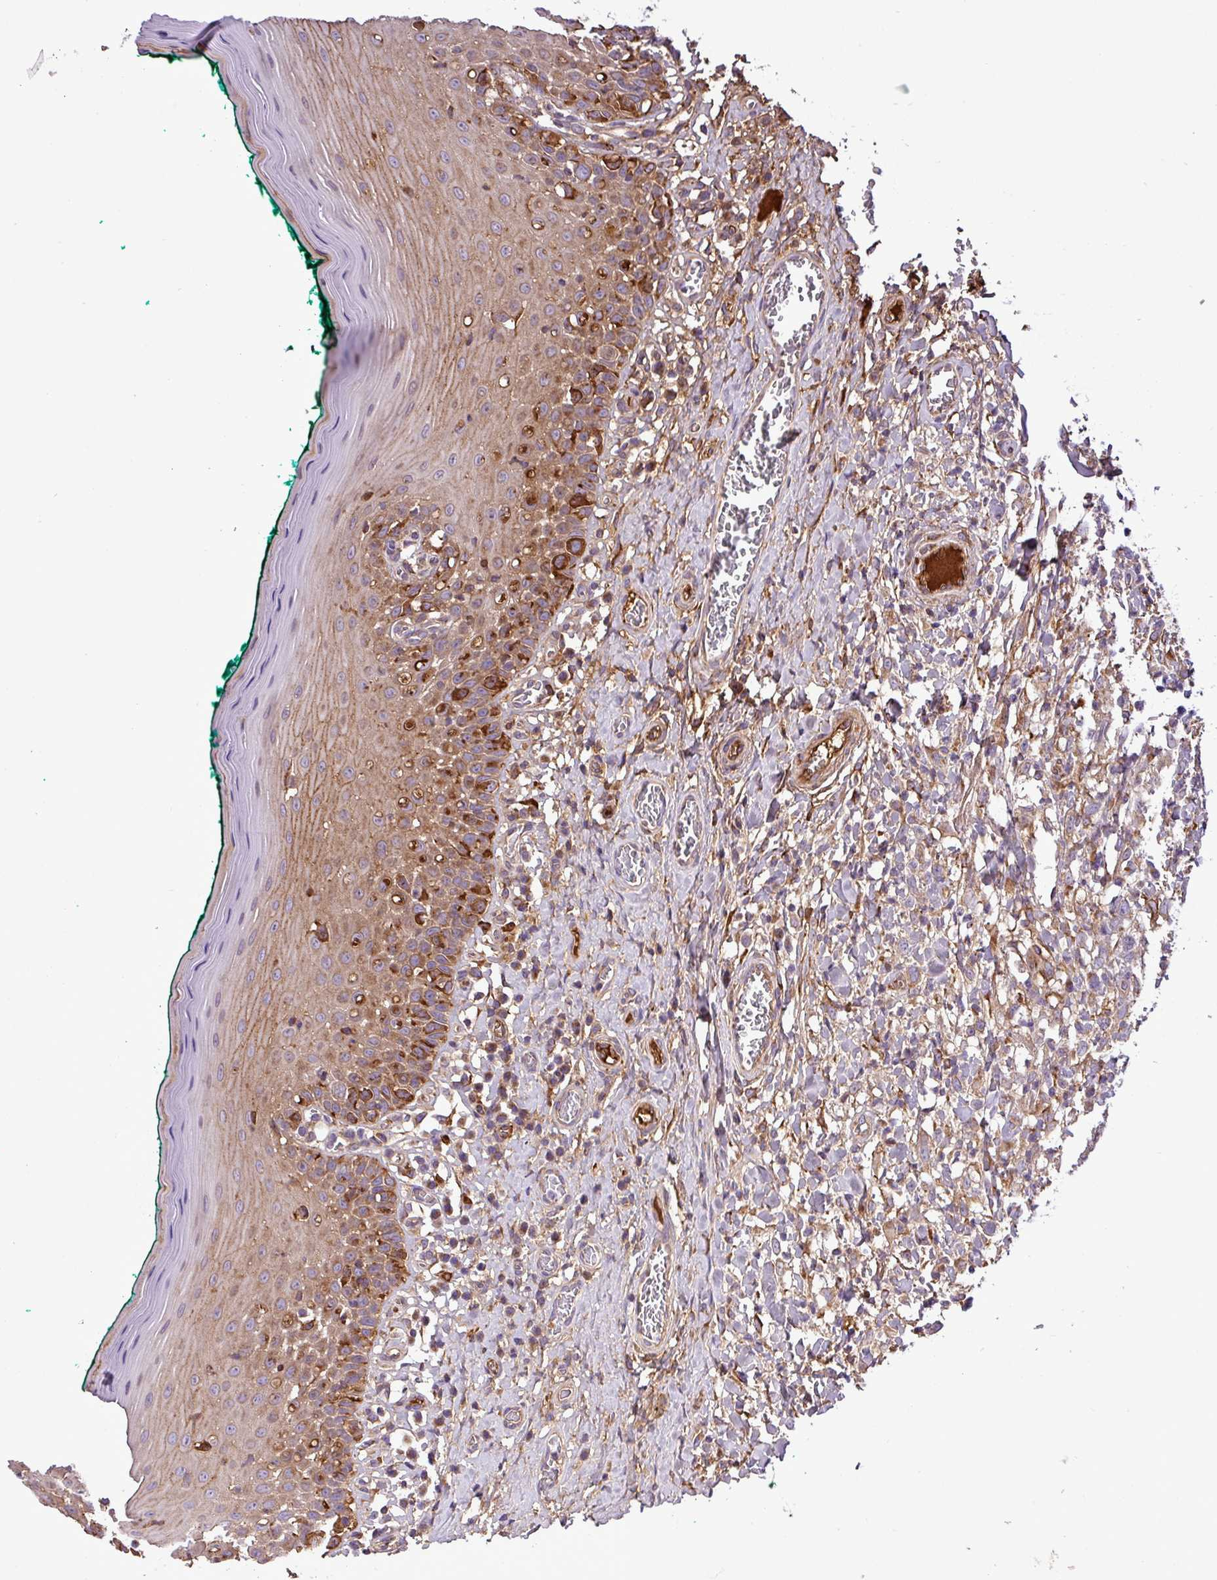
{"staining": {"intensity": "moderate", "quantity": "25%-75%", "location": "cytoplasmic/membranous"}, "tissue": "oral mucosa", "cell_type": "Squamous epithelial cells", "image_type": "normal", "snomed": [{"axis": "morphology", "description": "Normal tissue, NOS"}, {"axis": "topography", "description": "Oral tissue"}], "caption": "Protein expression analysis of normal human oral mucosa reveals moderate cytoplasmic/membranous positivity in about 25%-75% of squamous epithelial cells.", "gene": "CWH43", "patient": {"sex": "female", "age": 83}}